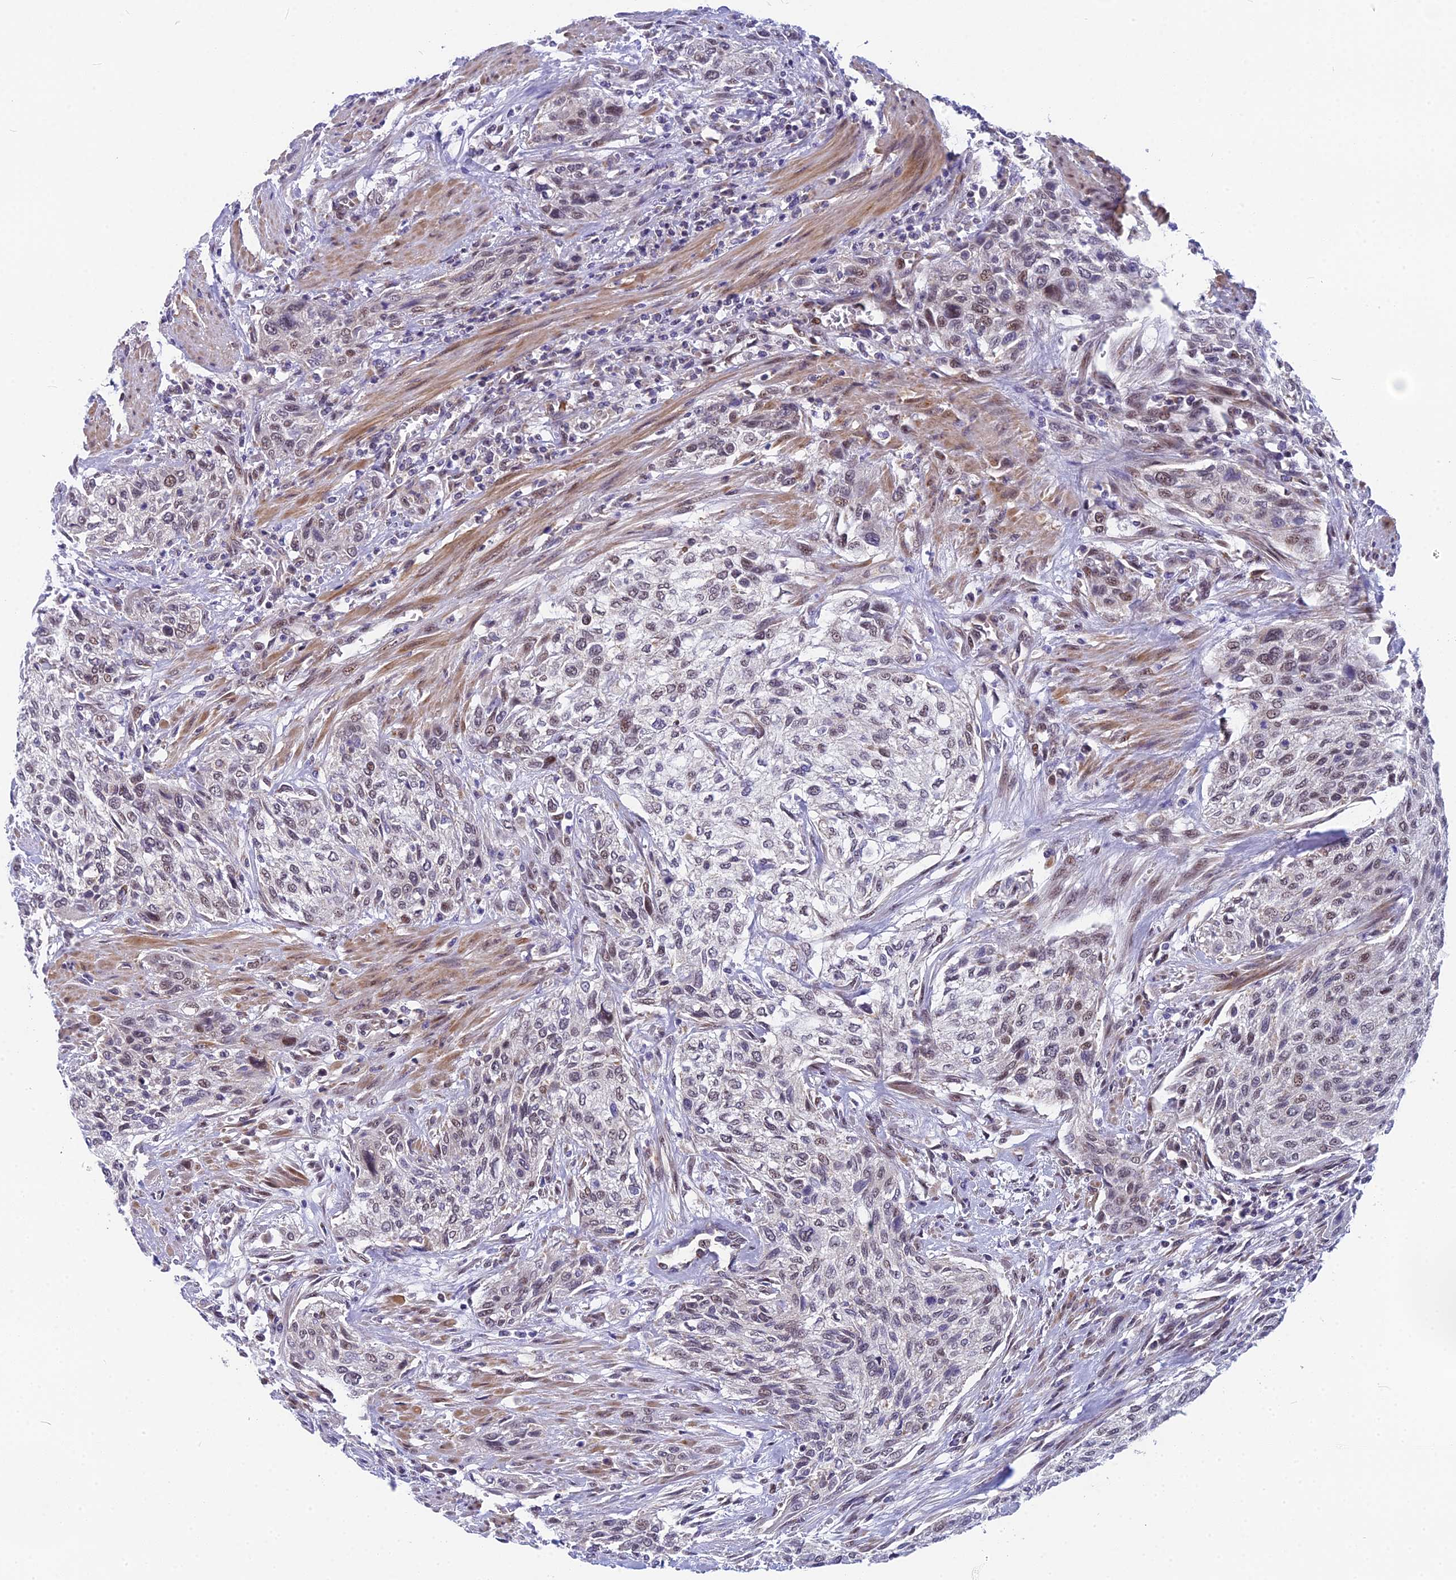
{"staining": {"intensity": "moderate", "quantity": "<25%", "location": "nuclear"}, "tissue": "urothelial cancer", "cell_type": "Tumor cells", "image_type": "cancer", "snomed": [{"axis": "morphology", "description": "Urothelial carcinoma, High grade"}, {"axis": "topography", "description": "Urinary bladder"}], "caption": "Approximately <25% of tumor cells in human urothelial carcinoma (high-grade) display moderate nuclear protein positivity as visualized by brown immunohistochemical staining.", "gene": "CMC1", "patient": {"sex": "male", "age": 35}}